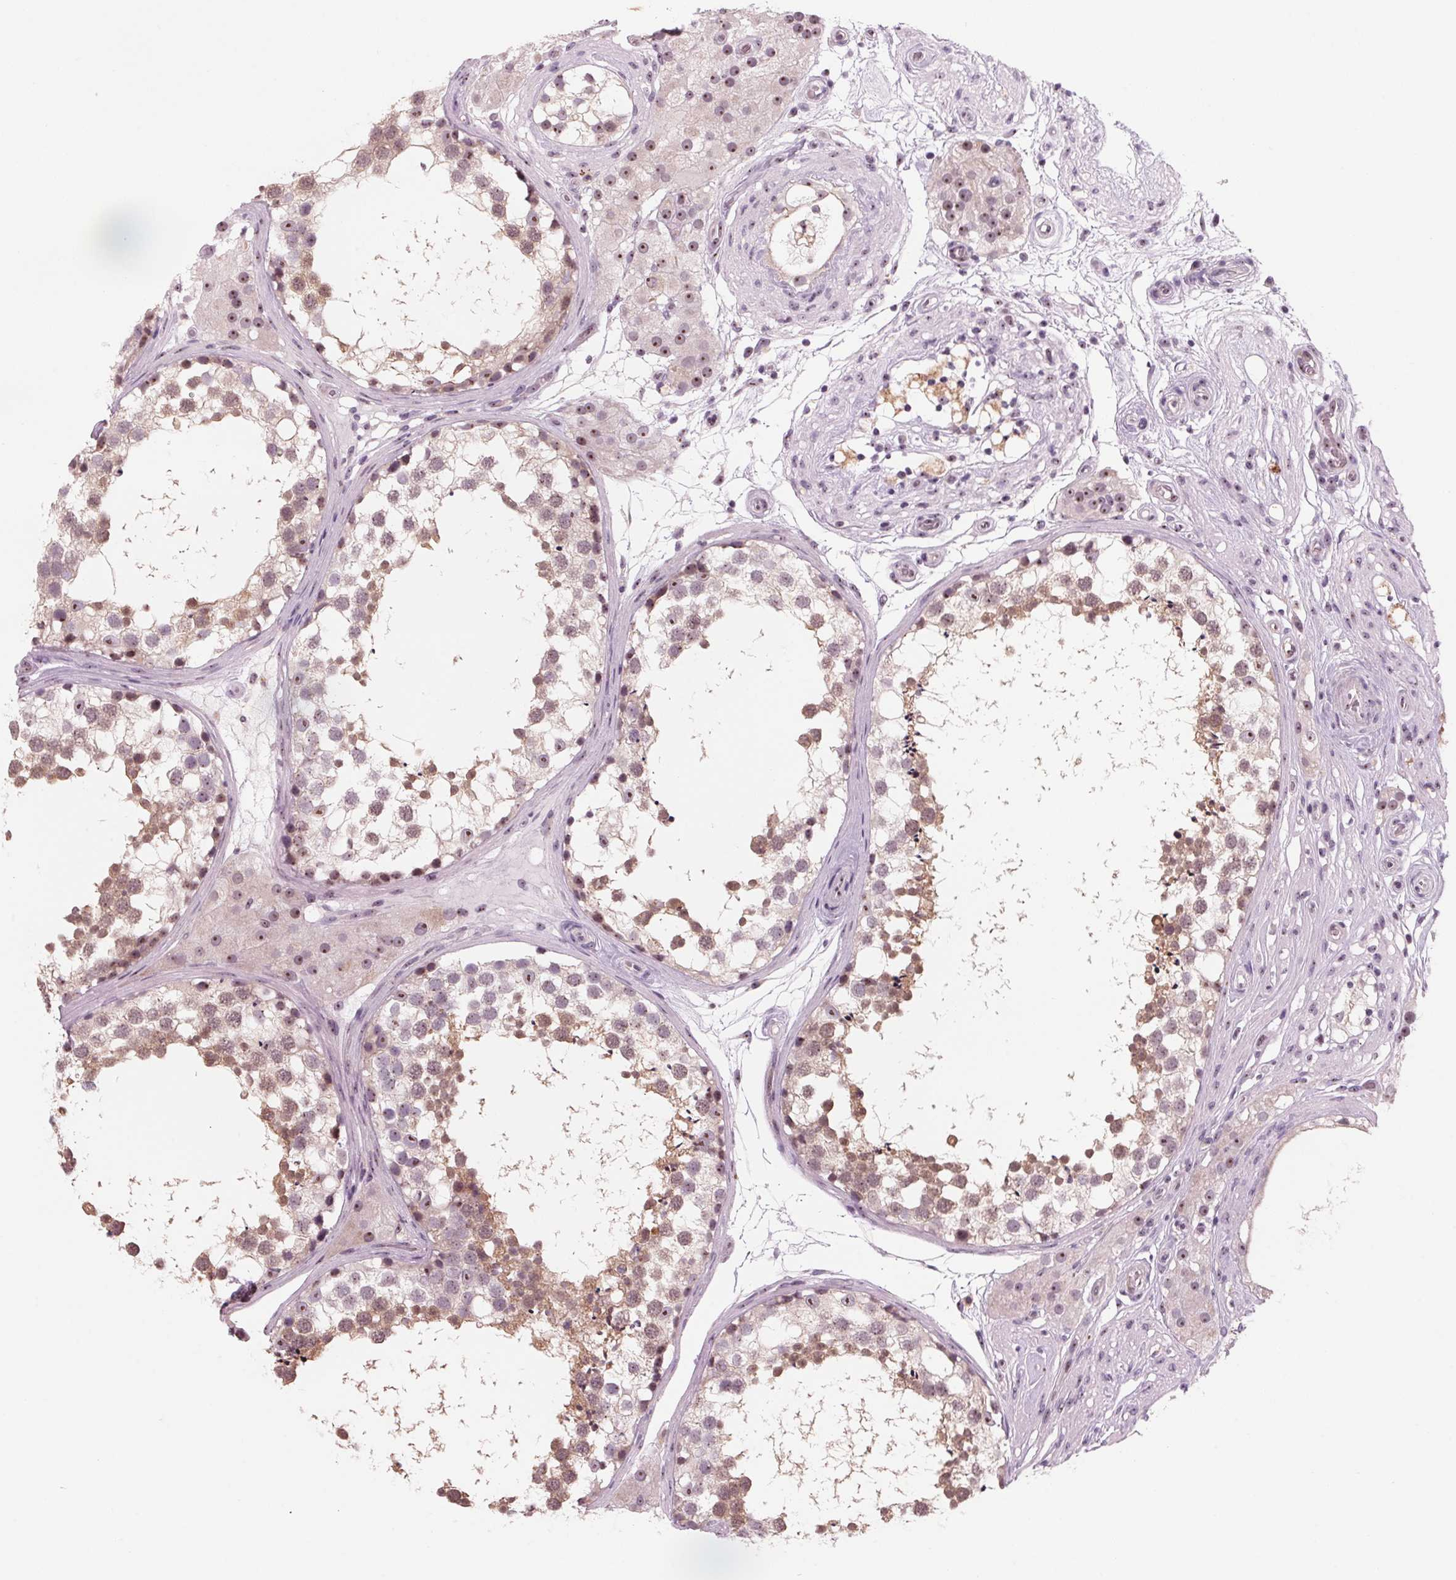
{"staining": {"intensity": "moderate", "quantity": ">75%", "location": "cytoplasmic/membranous,nuclear"}, "tissue": "testis", "cell_type": "Cells in seminiferous ducts", "image_type": "normal", "snomed": [{"axis": "morphology", "description": "Normal tissue, NOS"}, {"axis": "morphology", "description": "Seminoma, NOS"}, {"axis": "topography", "description": "Testis"}], "caption": "IHC micrograph of unremarkable testis: testis stained using immunohistochemistry demonstrates medium levels of moderate protein expression localized specifically in the cytoplasmic/membranous,nuclear of cells in seminiferous ducts, appearing as a cytoplasmic/membranous,nuclear brown color.", "gene": "DNTTIP2", "patient": {"sex": "male", "age": 65}}